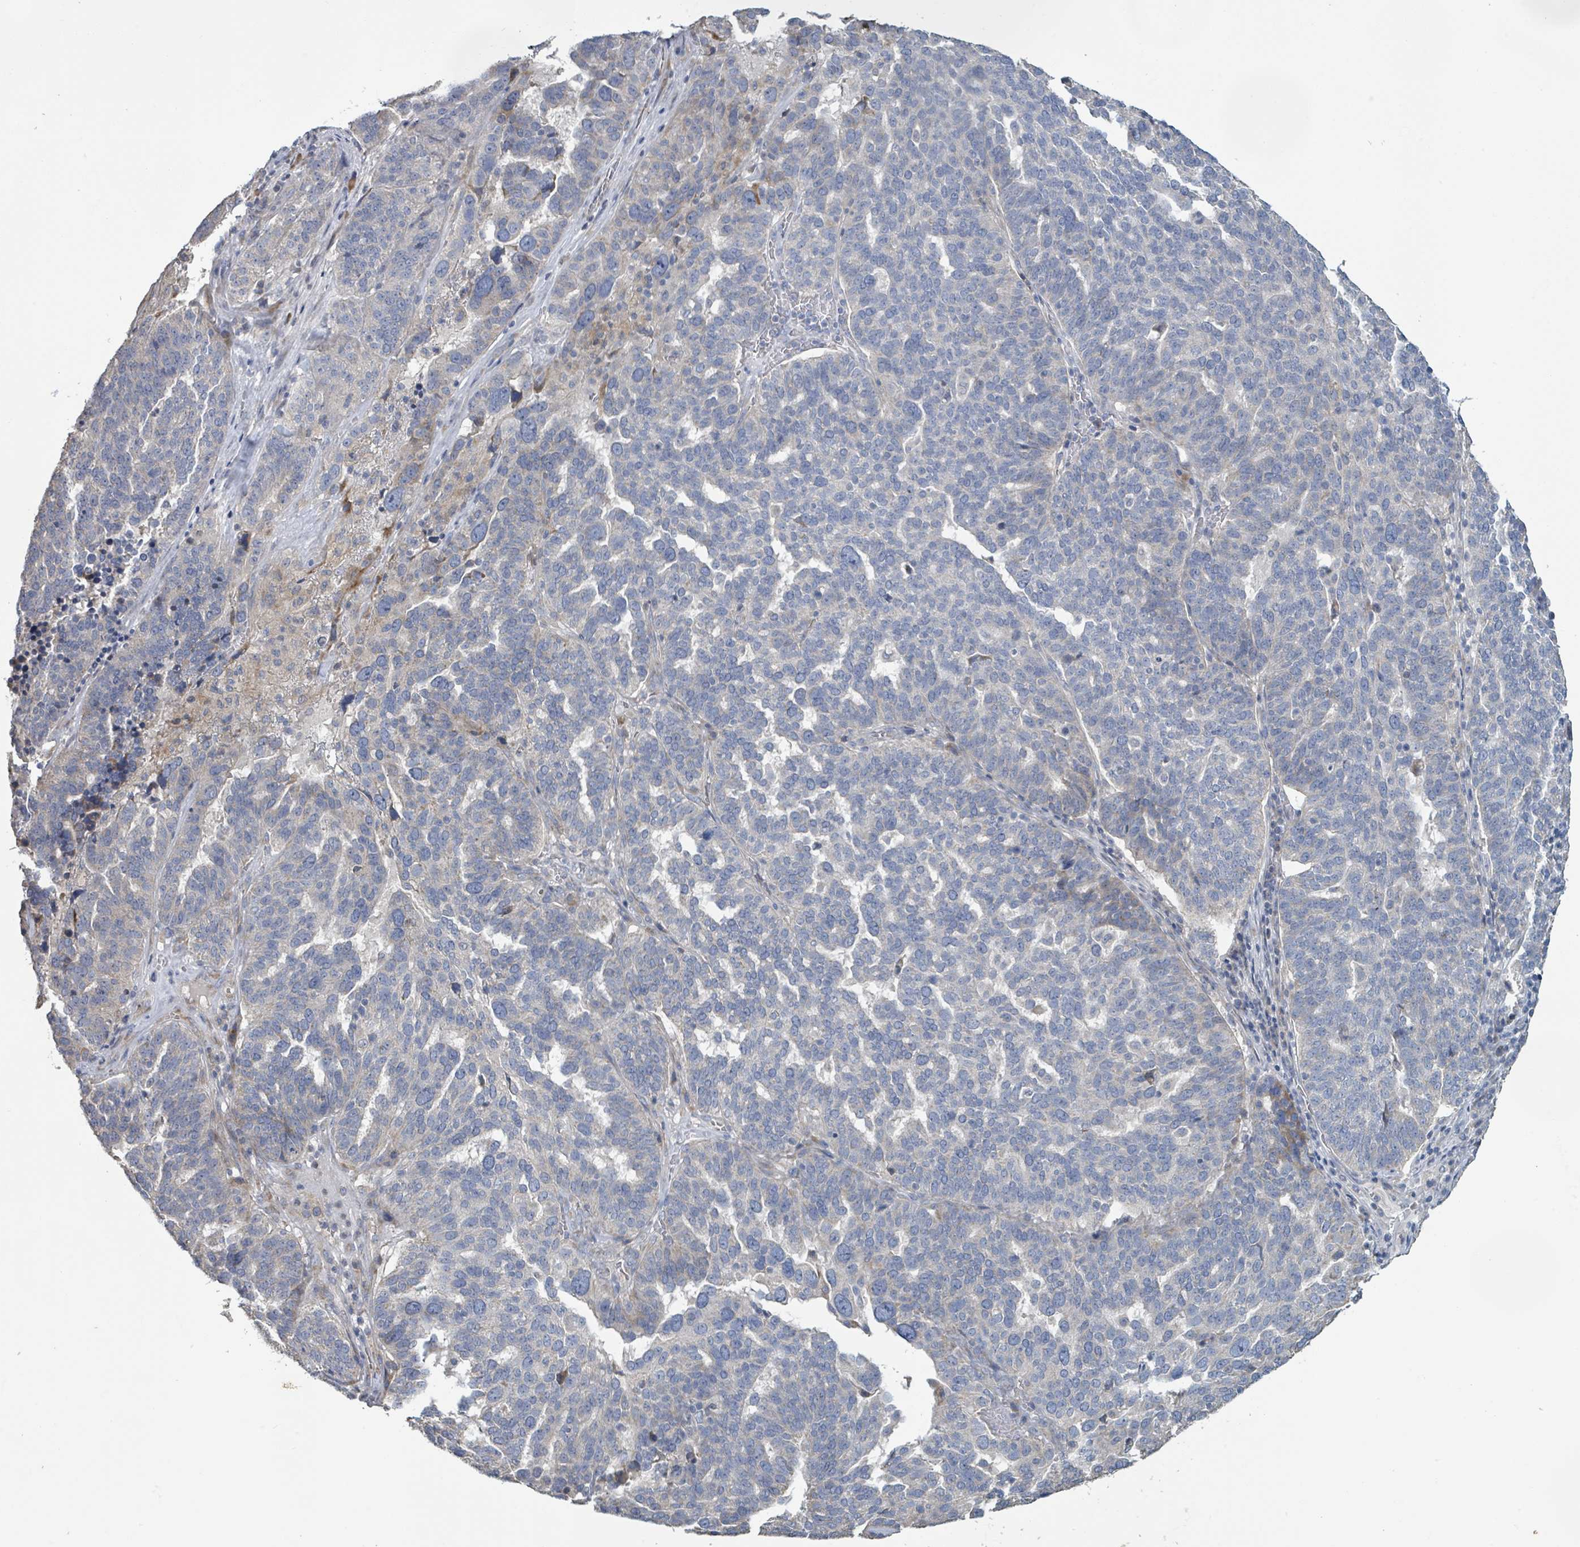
{"staining": {"intensity": "negative", "quantity": "none", "location": "none"}, "tissue": "ovarian cancer", "cell_type": "Tumor cells", "image_type": "cancer", "snomed": [{"axis": "morphology", "description": "Cystadenocarcinoma, serous, NOS"}, {"axis": "topography", "description": "Ovary"}], "caption": "Ovarian serous cystadenocarcinoma was stained to show a protein in brown. There is no significant staining in tumor cells.", "gene": "KCNS2", "patient": {"sex": "female", "age": 59}}